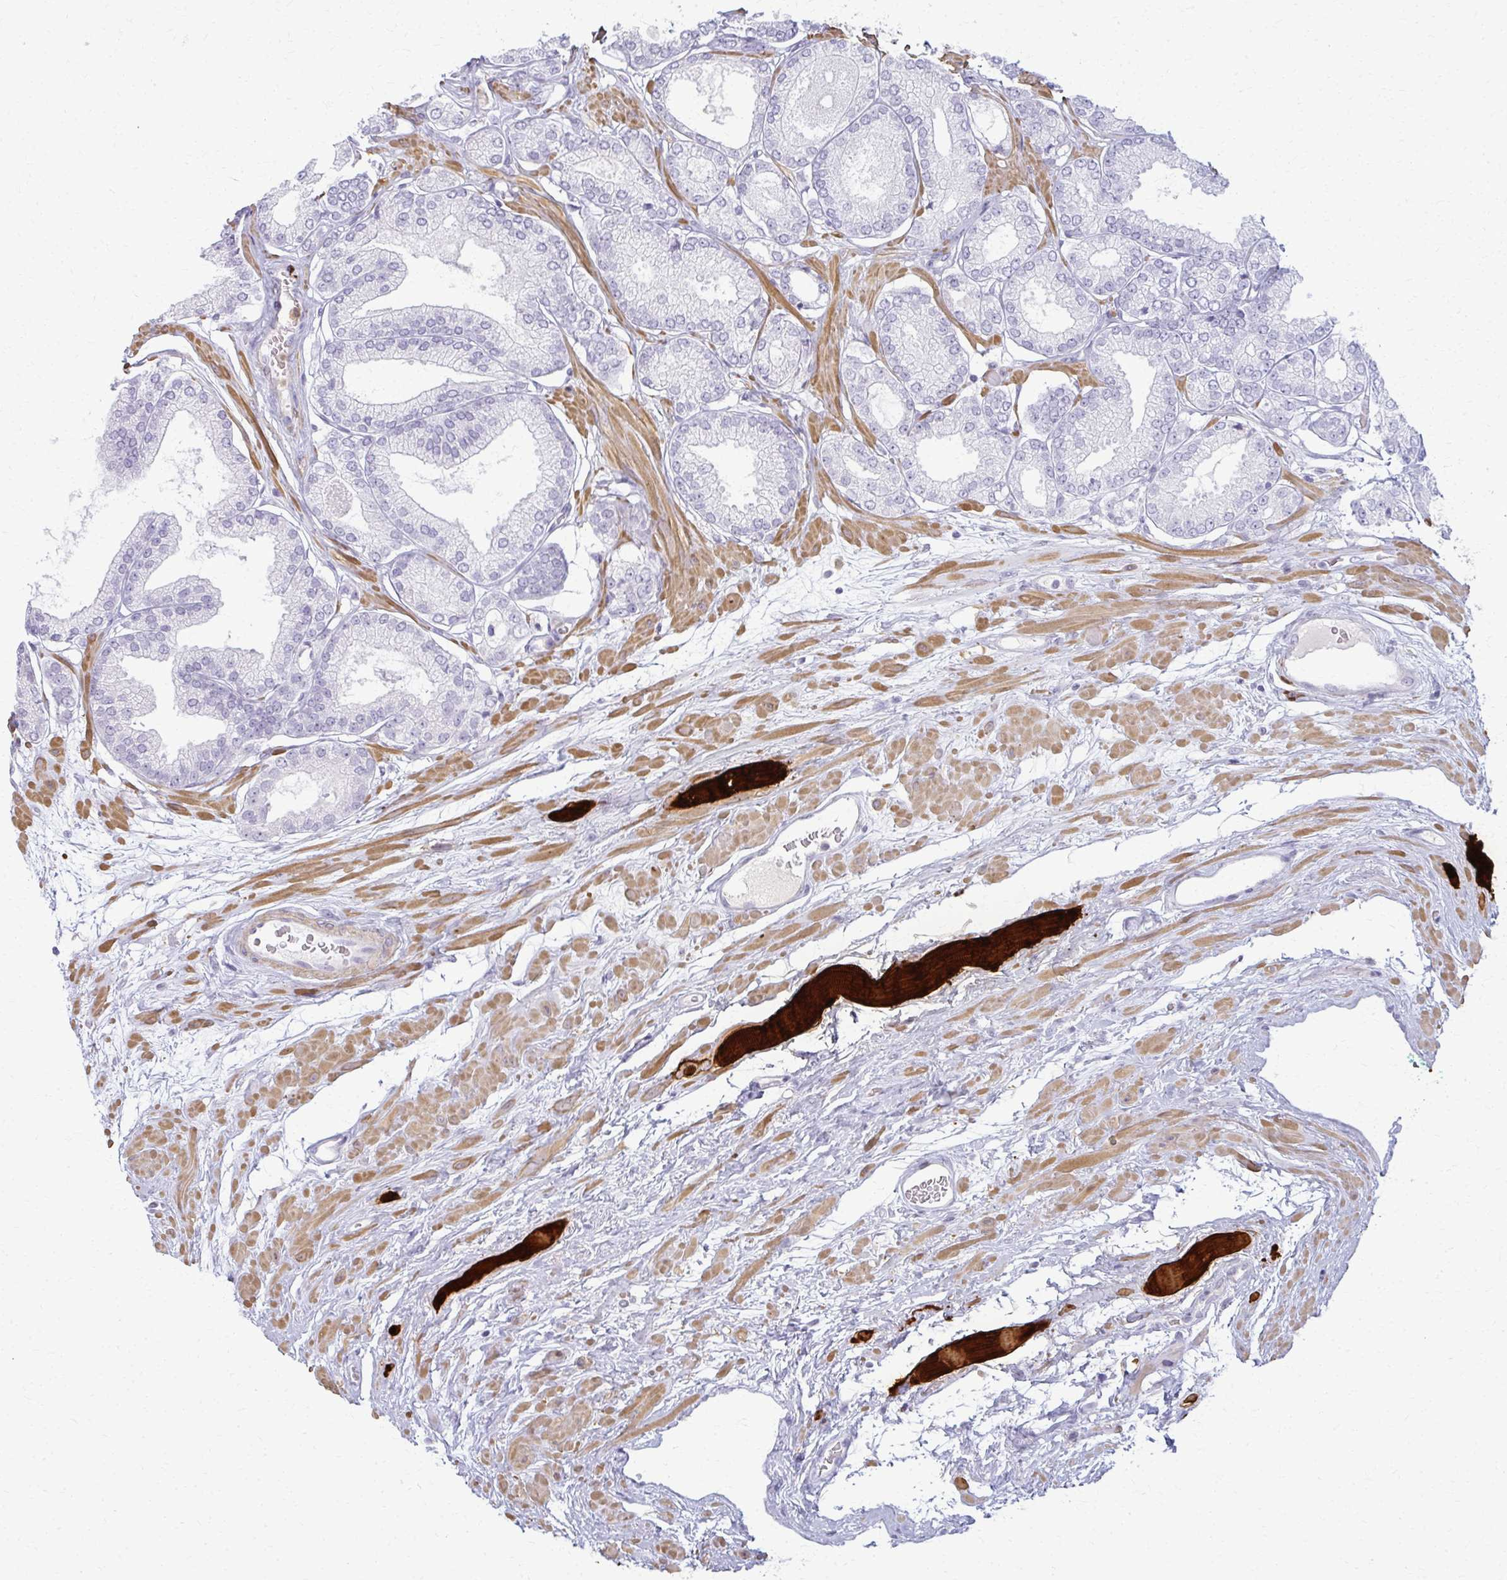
{"staining": {"intensity": "negative", "quantity": "none", "location": "none"}, "tissue": "prostate cancer", "cell_type": "Tumor cells", "image_type": "cancer", "snomed": [{"axis": "morphology", "description": "Adenocarcinoma, High grade"}, {"axis": "topography", "description": "Prostate"}], "caption": "IHC histopathology image of neoplastic tissue: prostate adenocarcinoma (high-grade) stained with DAB (3,3'-diaminobenzidine) exhibits no significant protein positivity in tumor cells. (Brightfield microscopy of DAB immunohistochemistry (IHC) at high magnification).", "gene": "CA3", "patient": {"sex": "male", "age": 68}}